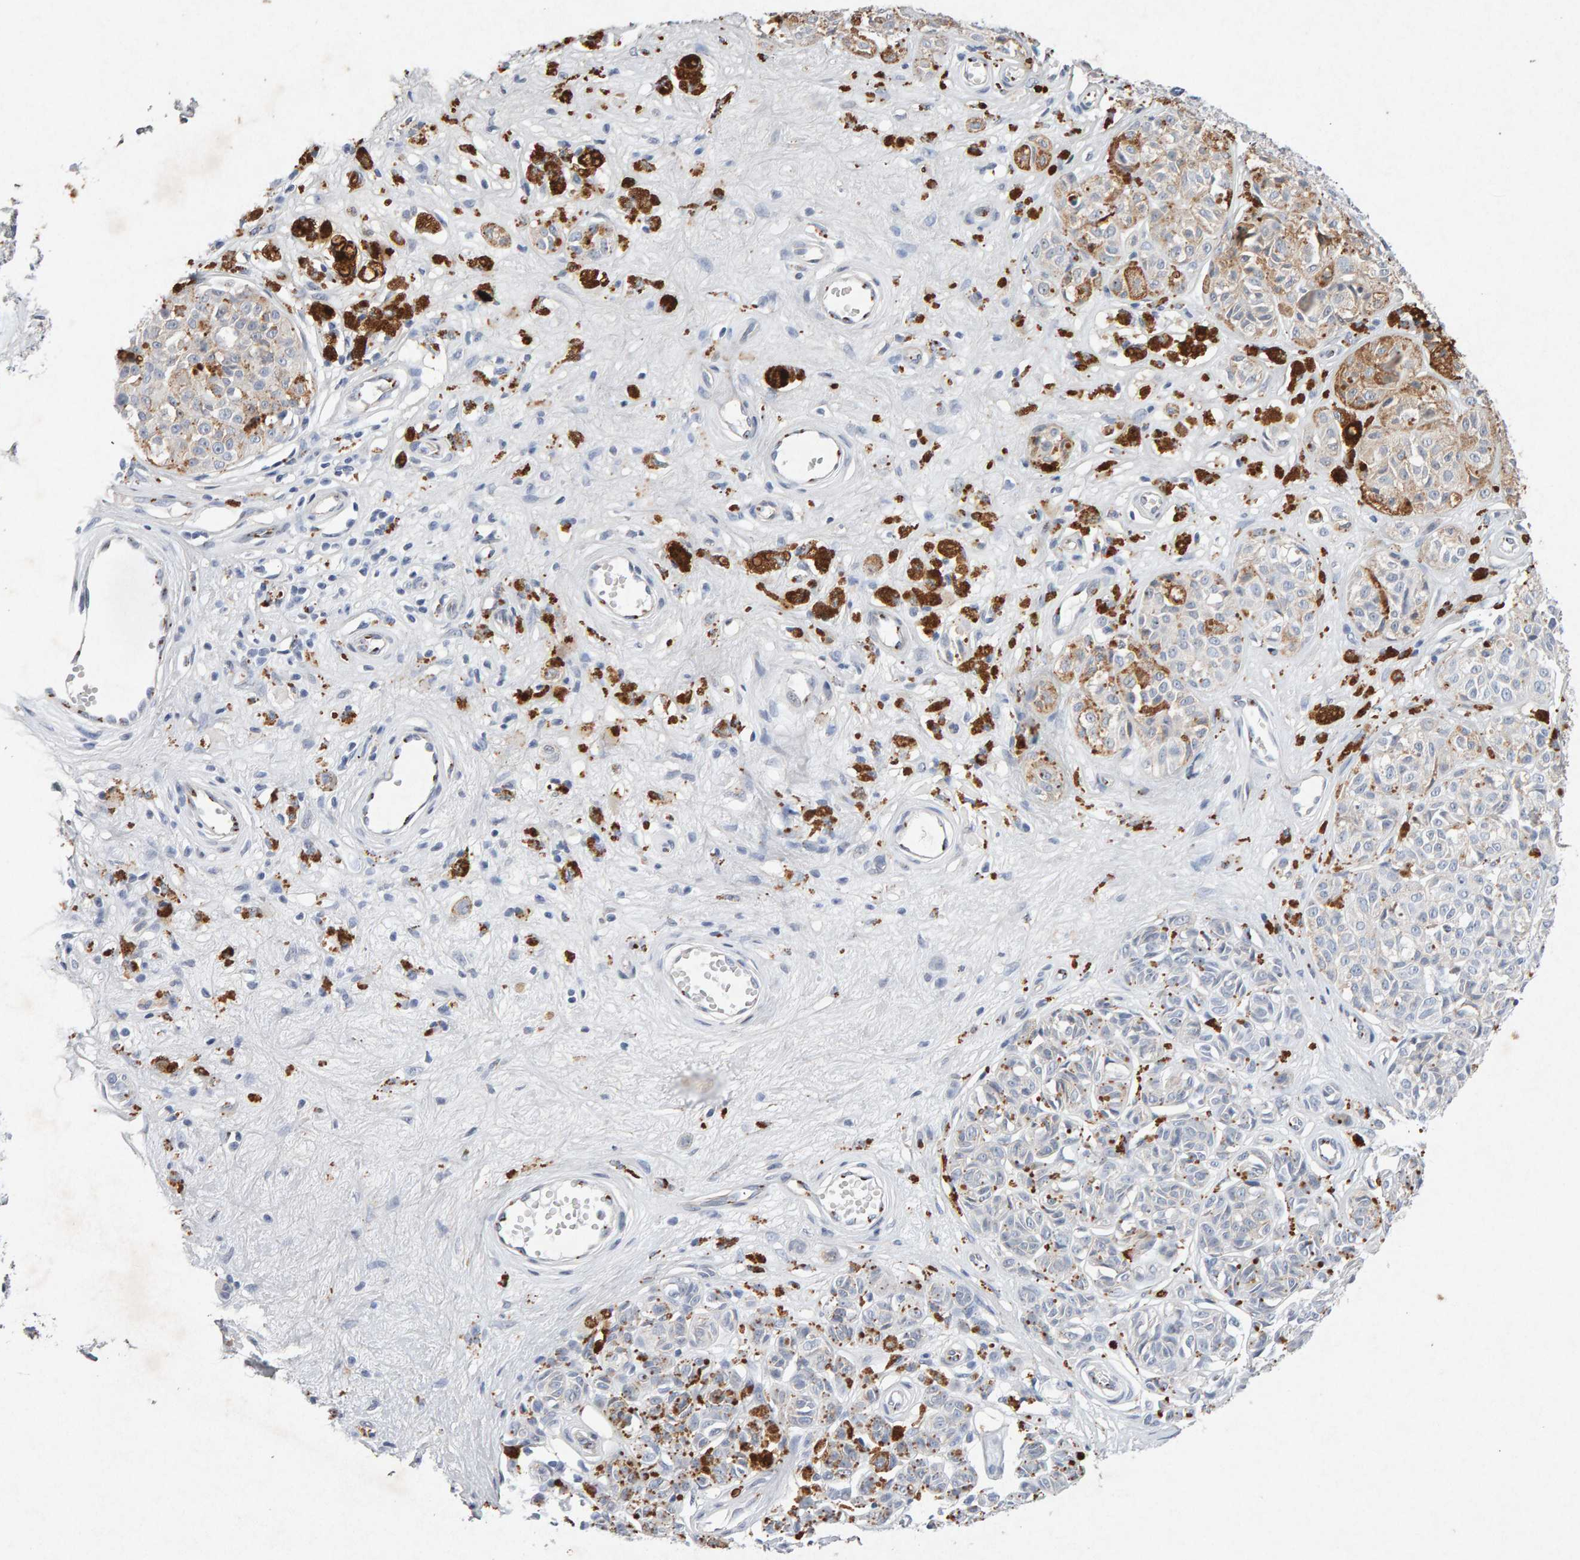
{"staining": {"intensity": "weak", "quantity": "<25%", "location": "cytoplasmic/membranous"}, "tissue": "melanoma", "cell_type": "Tumor cells", "image_type": "cancer", "snomed": [{"axis": "morphology", "description": "Malignant melanoma, NOS"}, {"axis": "topography", "description": "Skin"}], "caption": "Malignant melanoma was stained to show a protein in brown. There is no significant staining in tumor cells. (Brightfield microscopy of DAB (3,3'-diaminobenzidine) immunohistochemistry (IHC) at high magnification).", "gene": "PTPRM", "patient": {"sex": "female", "age": 64}}